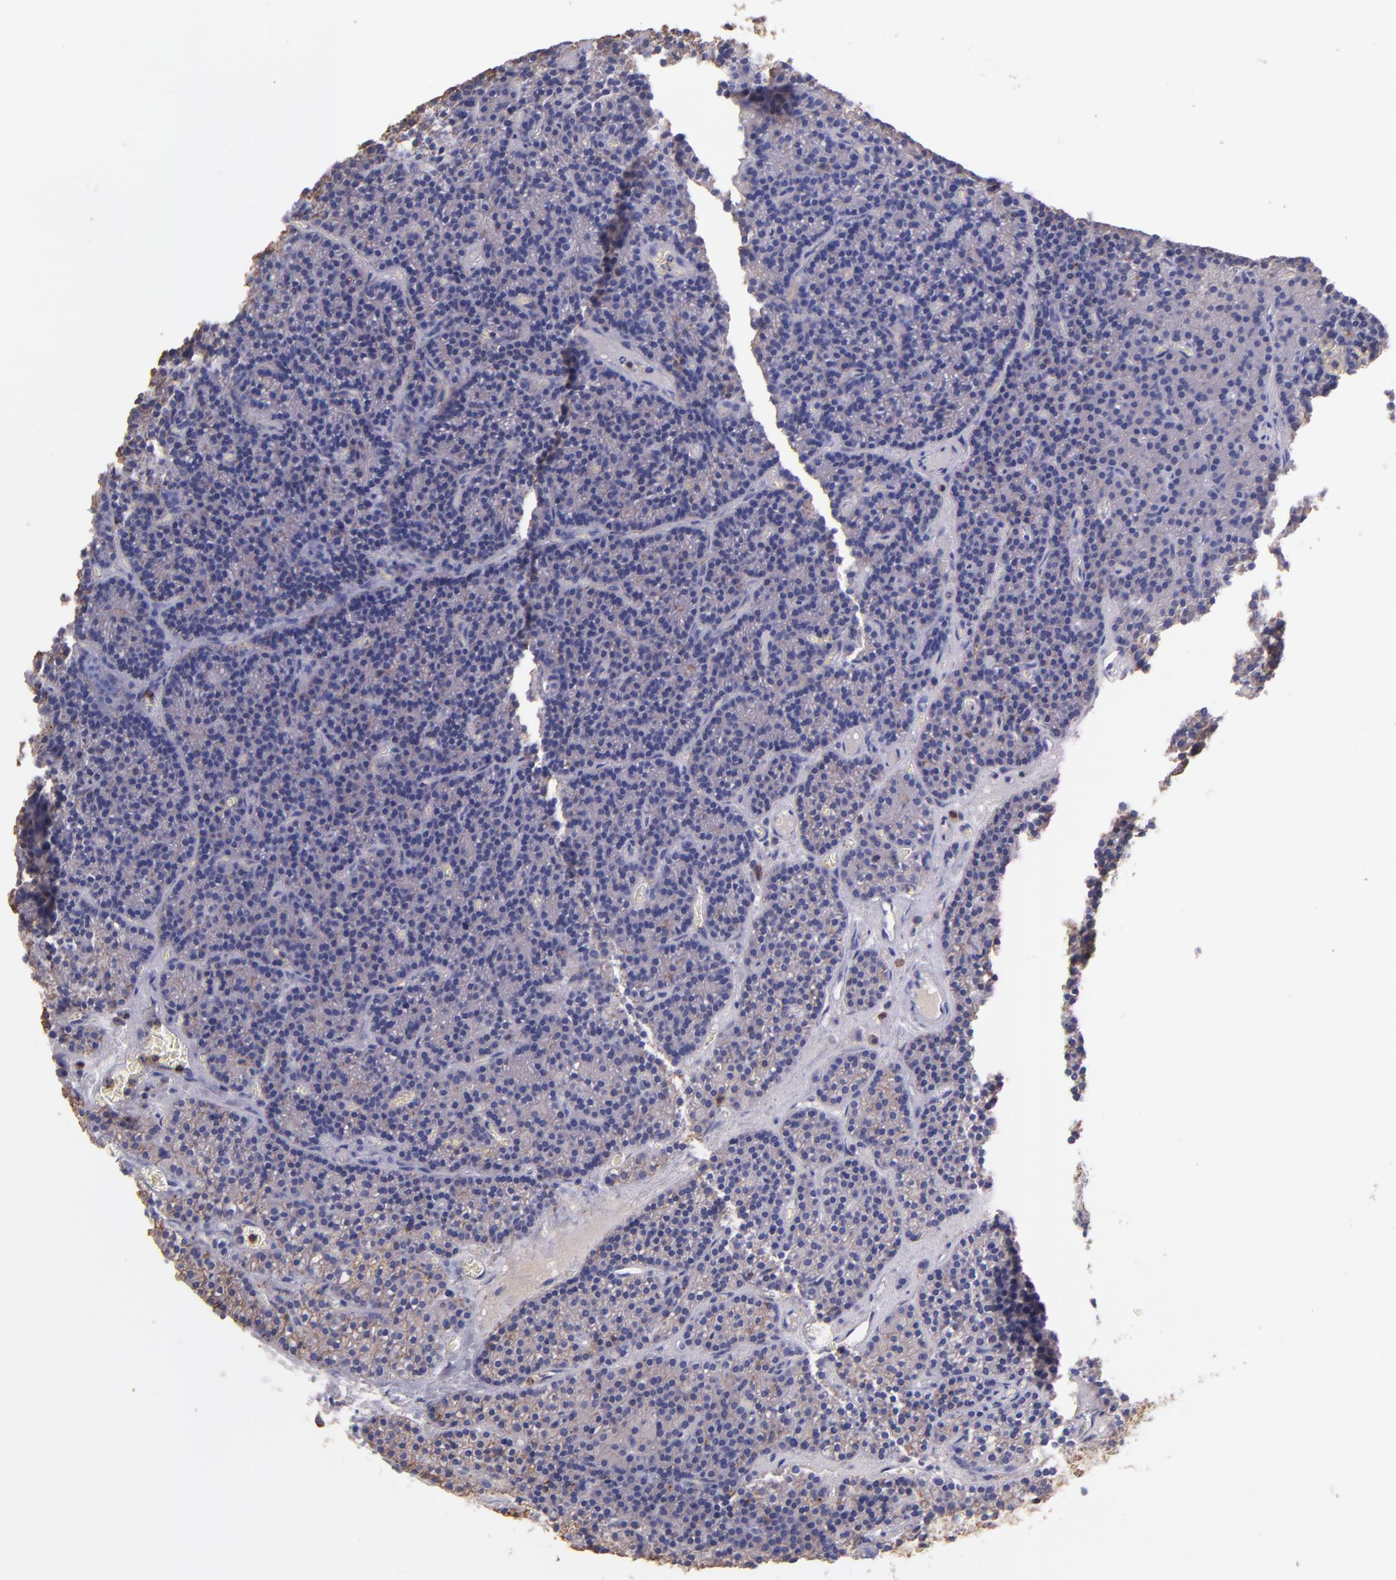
{"staining": {"intensity": "weak", "quantity": "25%-75%", "location": "cytoplasmic/membranous"}, "tissue": "parathyroid gland", "cell_type": "Glandular cells", "image_type": "normal", "snomed": [{"axis": "morphology", "description": "Normal tissue, NOS"}, {"axis": "topography", "description": "Parathyroid gland"}], "caption": "Glandular cells reveal low levels of weak cytoplasmic/membranous positivity in about 25%-75% of cells in benign parathyroid gland.", "gene": "SPN", "patient": {"sex": "male", "age": 57}}